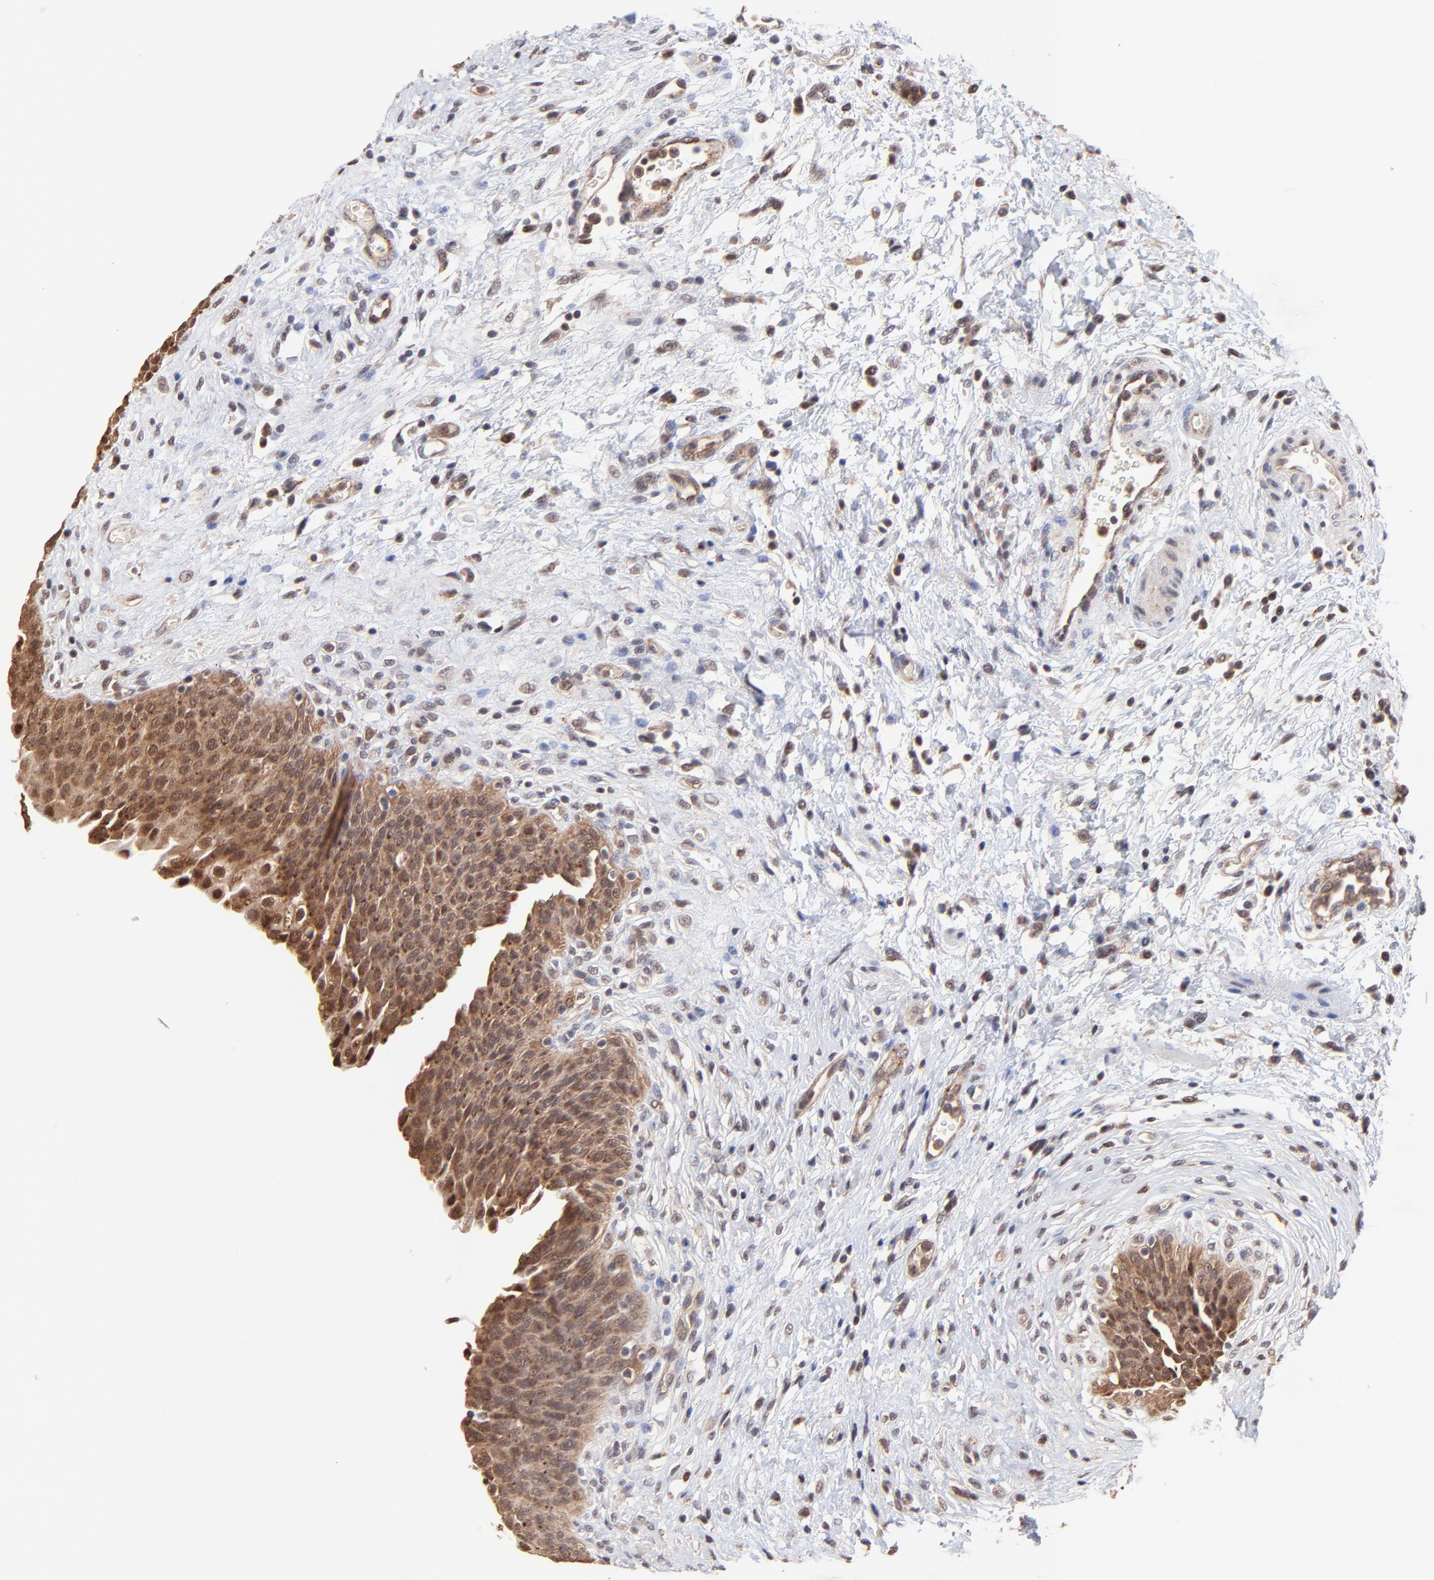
{"staining": {"intensity": "strong", "quantity": ">75%", "location": "cytoplasmic/membranous"}, "tissue": "urinary bladder", "cell_type": "Urothelial cells", "image_type": "normal", "snomed": [{"axis": "morphology", "description": "Normal tissue, NOS"}, {"axis": "morphology", "description": "Dysplasia, NOS"}, {"axis": "topography", "description": "Urinary bladder"}], "caption": "Immunohistochemistry (IHC) histopathology image of unremarkable urinary bladder stained for a protein (brown), which shows high levels of strong cytoplasmic/membranous positivity in approximately >75% of urothelial cells.", "gene": "PSMA6", "patient": {"sex": "male", "age": 35}}